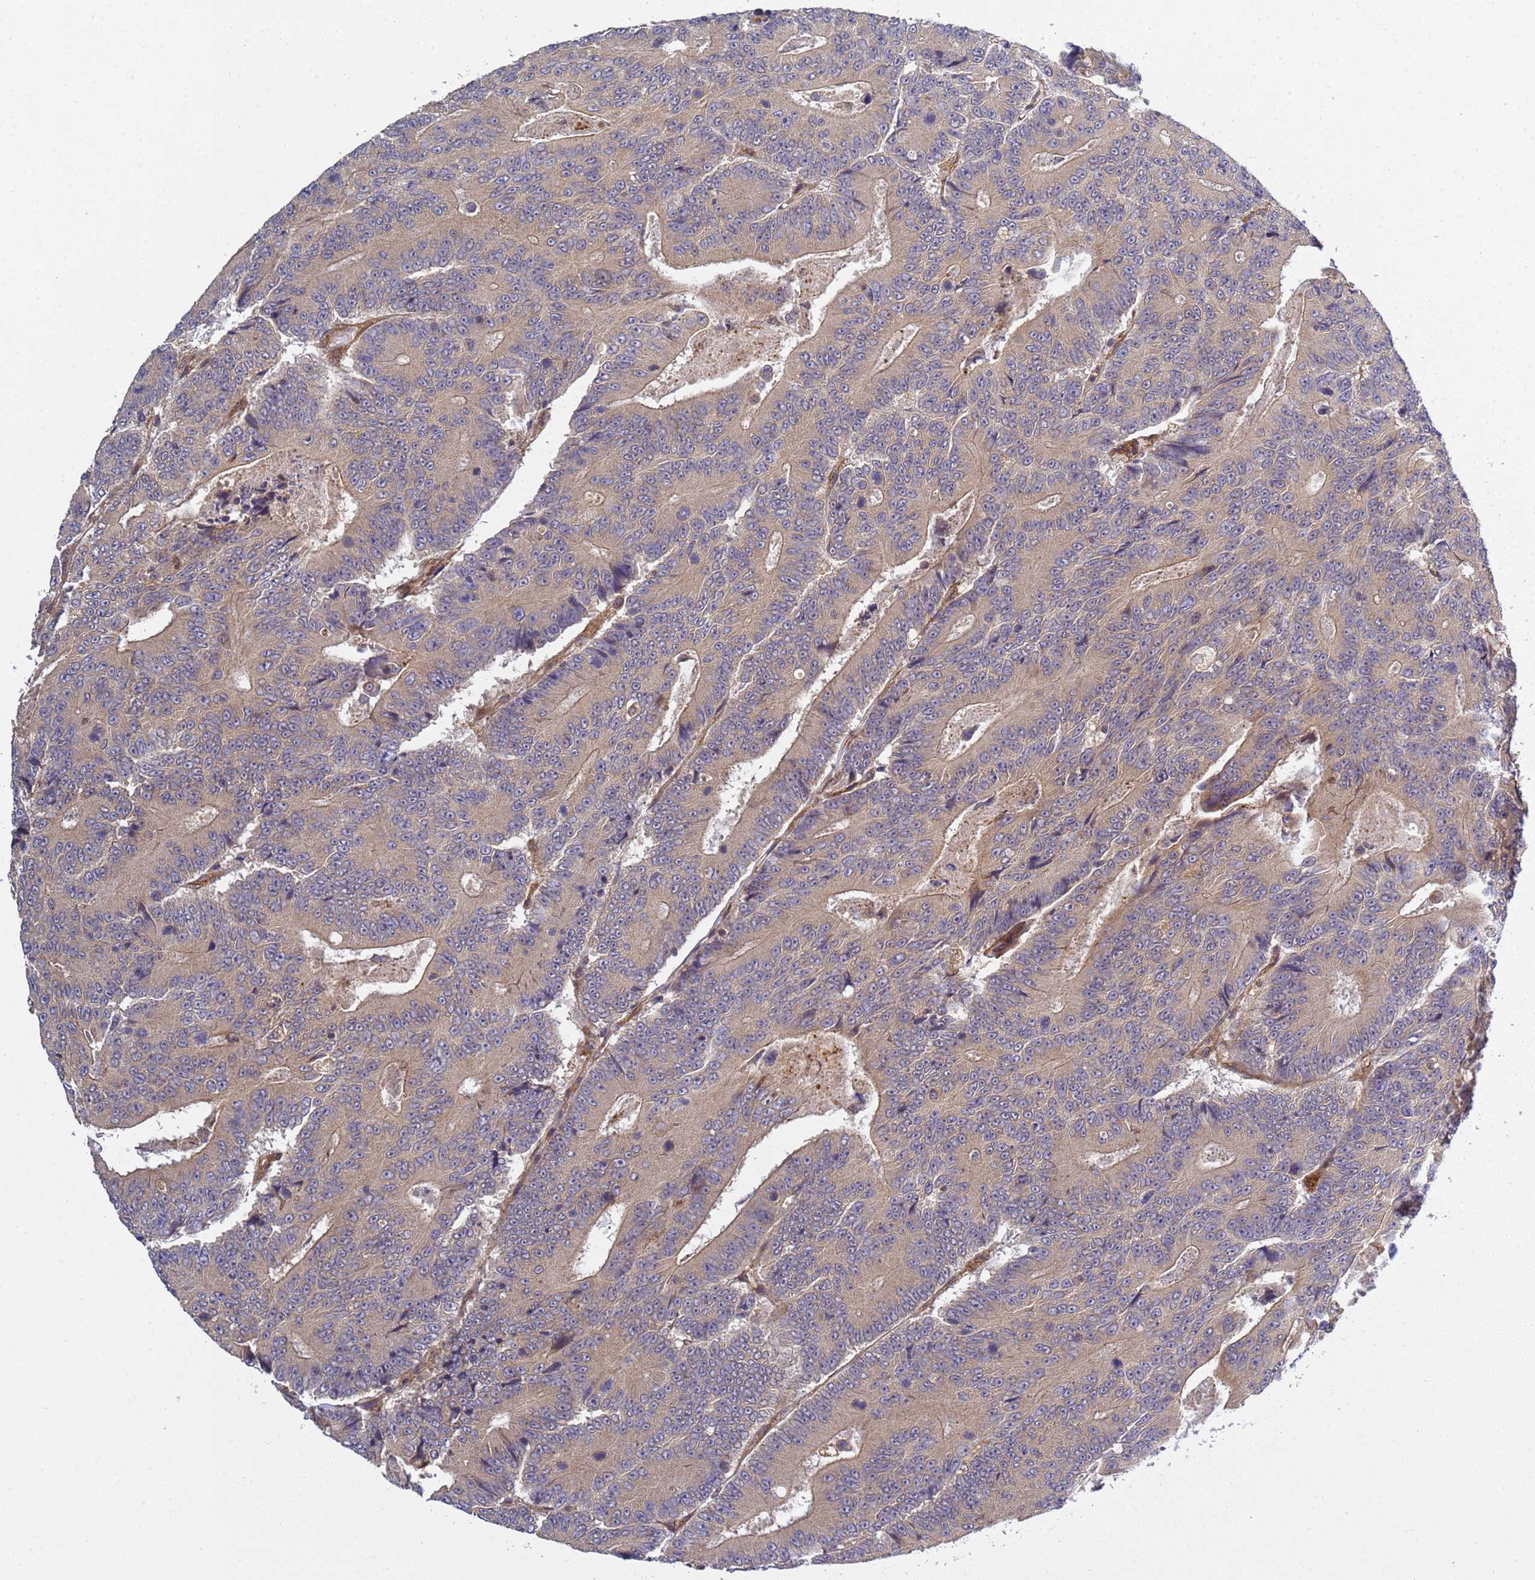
{"staining": {"intensity": "weak", "quantity": "25%-75%", "location": "cytoplasmic/membranous"}, "tissue": "colorectal cancer", "cell_type": "Tumor cells", "image_type": "cancer", "snomed": [{"axis": "morphology", "description": "Adenocarcinoma, NOS"}, {"axis": "topography", "description": "Colon"}], "caption": "Colorectal cancer (adenocarcinoma) stained with a protein marker shows weak staining in tumor cells.", "gene": "C8orf34", "patient": {"sex": "male", "age": 83}}